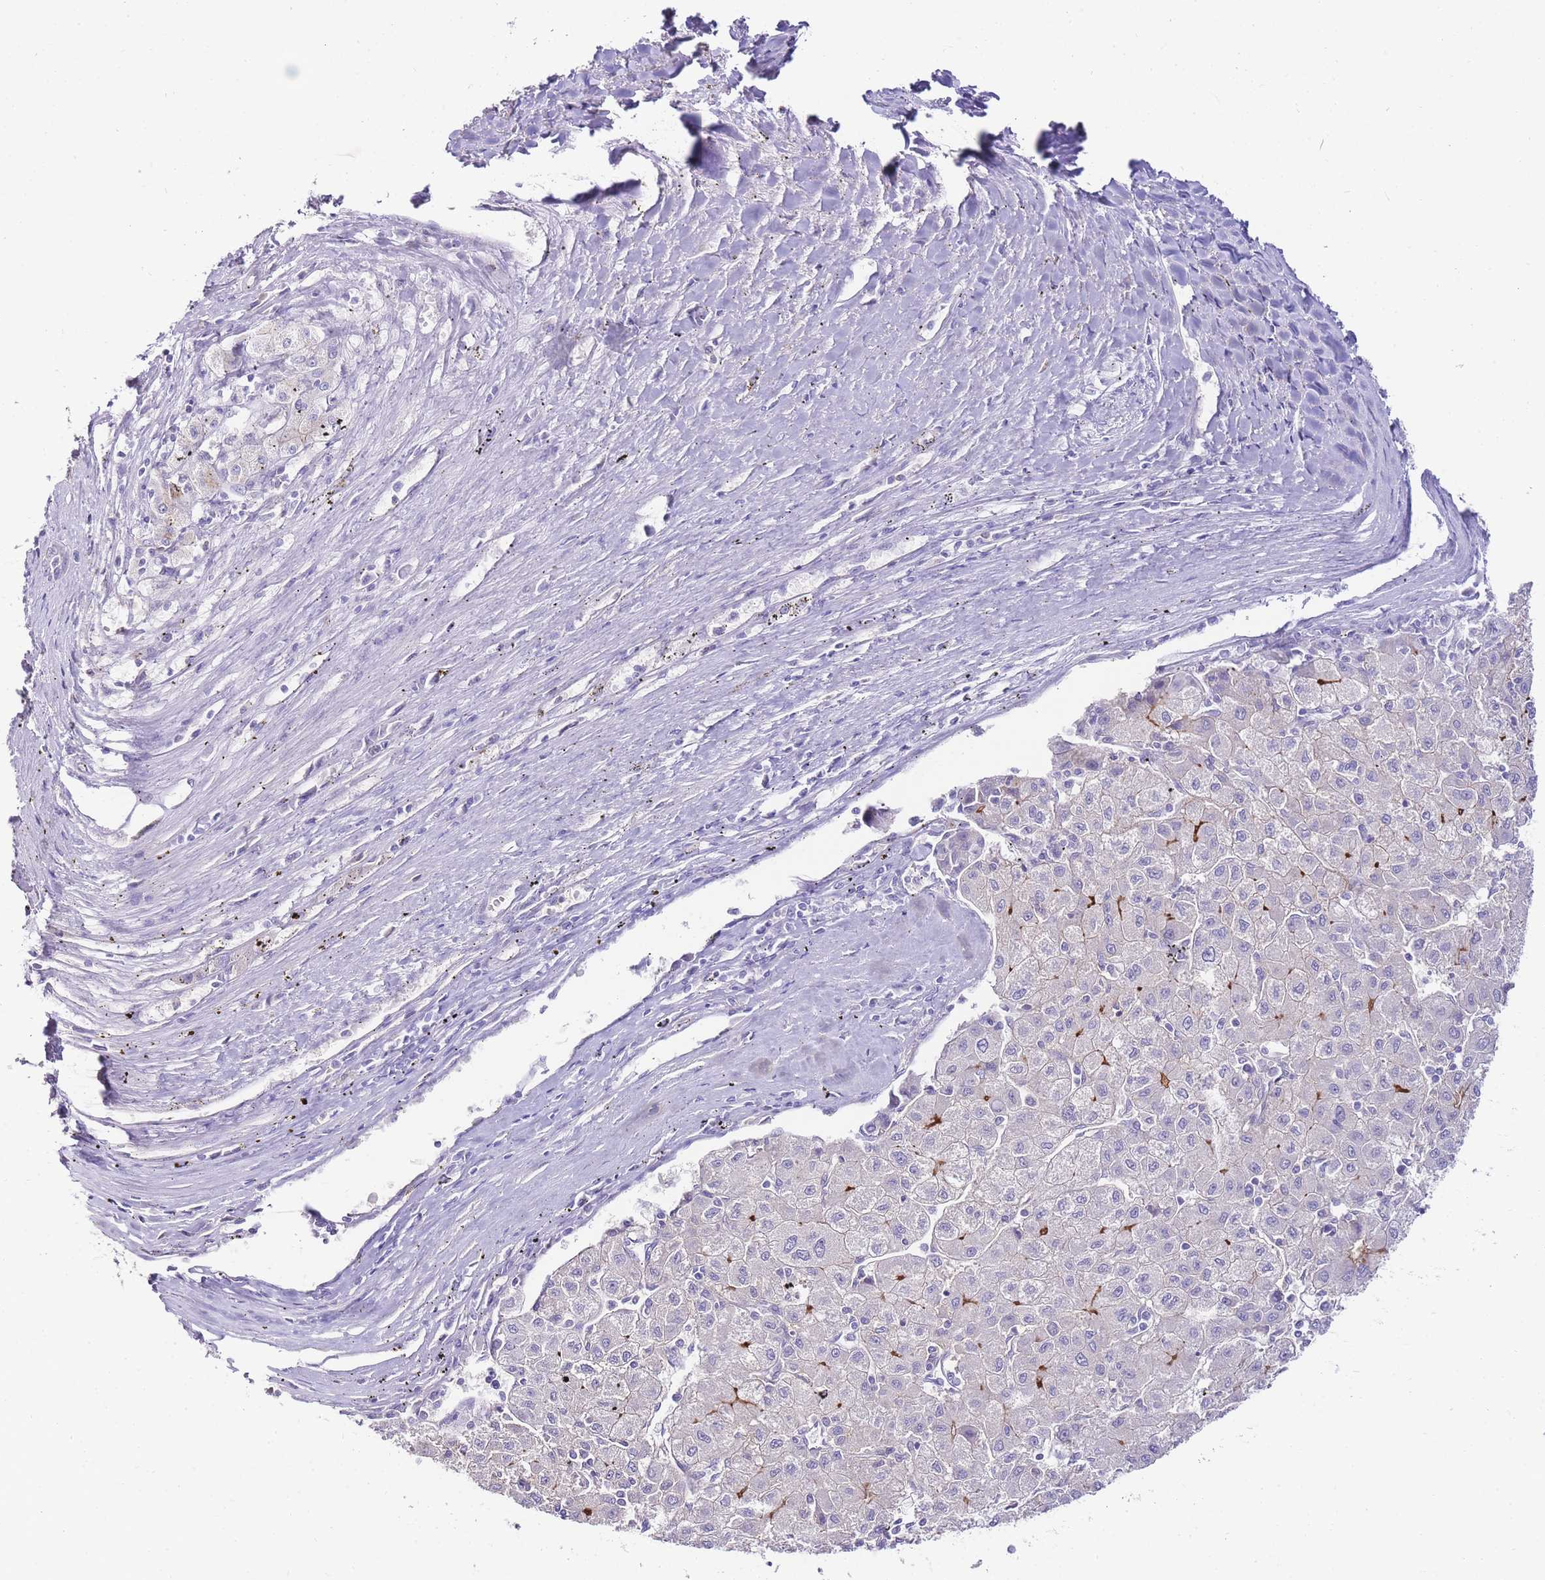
{"staining": {"intensity": "negative", "quantity": "none", "location": "none"}, "tissue": "liver cancer", "cell_type": "Tumor cells", "image_type": "cancer", "snomed": [{"axis": "morphology", "description": "Carcinoma, Hepatocellular, NOS"}, {"axis": "topography", "description": "Liver"}], "caption": "Tumor cells are negative for protein expression in human liver hepatocellular carcinoma. (Stains: DAB (3,3'-diaminobenzidine) immunohistochemistry (IHC) with hematoxylin counter stain, Microscopy: brightfield microscopy at high magnification).", "gene": "DPP4", "patient": {"sex": "male", "age": 72}}